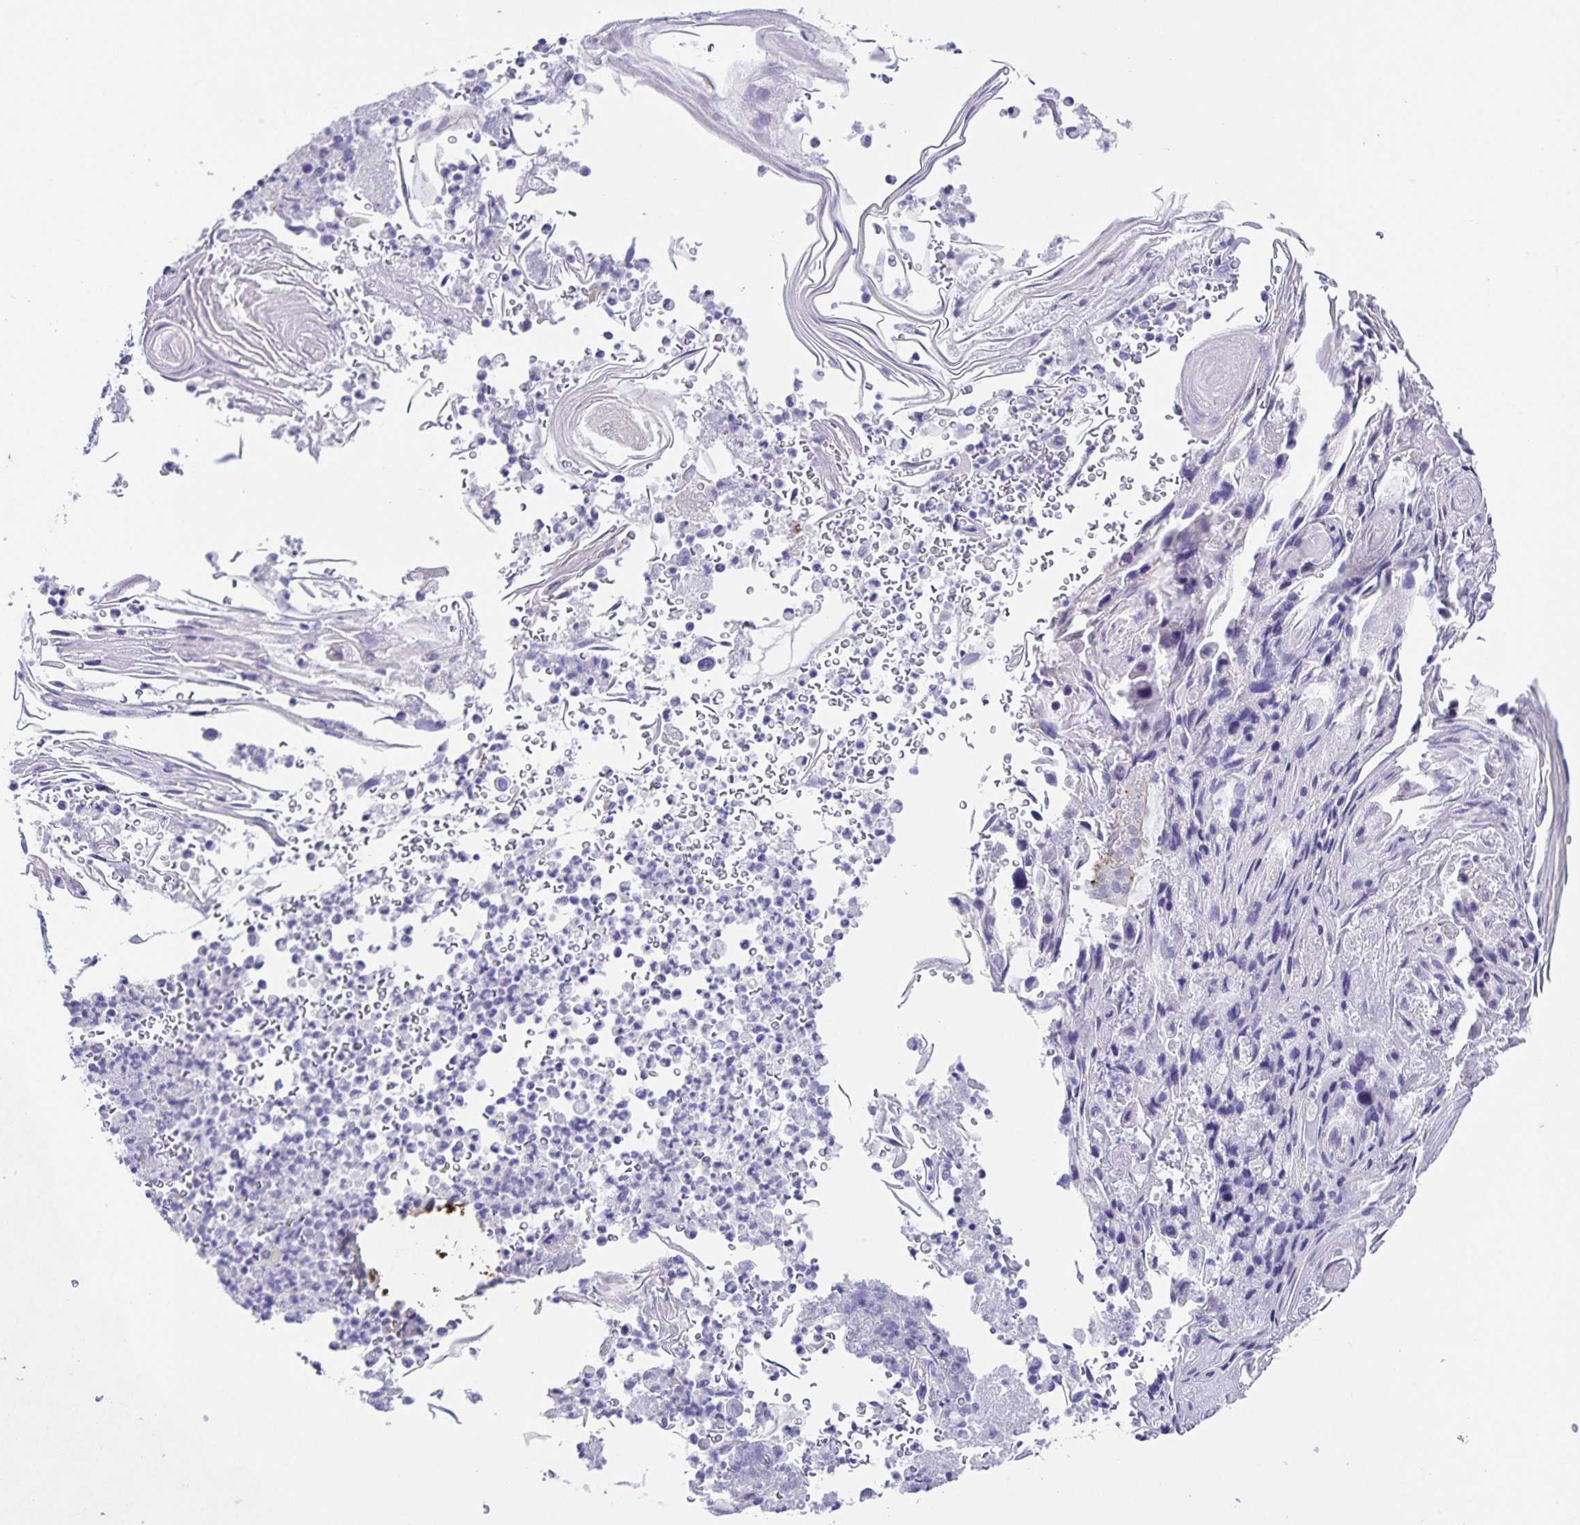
{"staining": {"intensity": "negative", "quantity": "none", "location": "none"}, "tissue": "lung cancer", "cell_type": "Tumor cells", "image_type": "cancer", "snomed": [{"axis": "morphology", "description": "Squamous cell carcinoma, NOS"}, {"axis": "morphology", "description": "Squamous cell carcinoma, metastatic, NOS"}, {"axis": "topography", "description": "Lymph node"}, {"axis": "topography", "description": "Lung"}], "caption": "Protein analysis of lung cancer (squamous cell carcinoma) displays no significant expression in tumor cells.", "gene": "UBQLN3", "patient": {"sex": "male", "age": 41}}